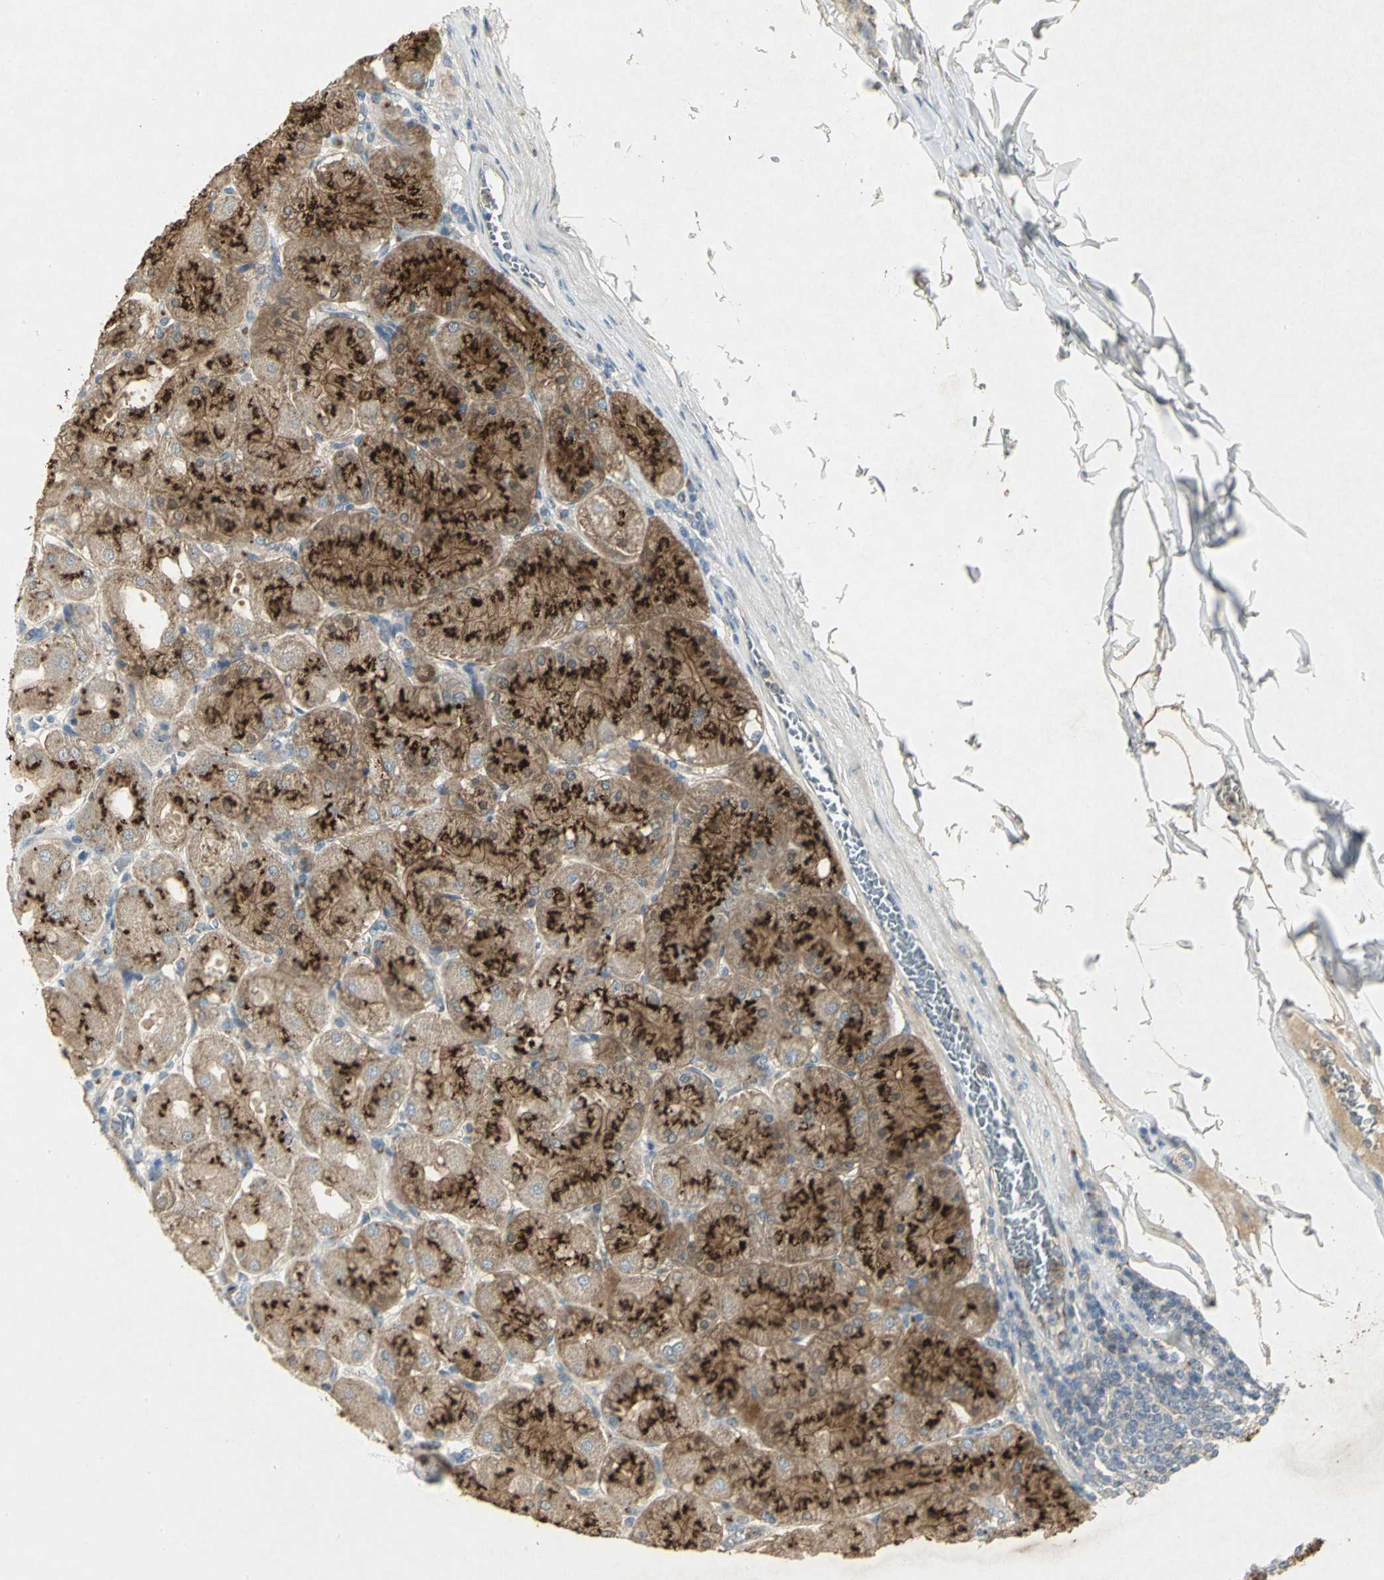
{"staining": {"intensity": "strong", "quantity": "25%-75%", "location": "cytoplasmic/membranous"}, "tissue": "stomach", "cell_type": "Glandular cells", "image_type": "normal", "snomed": [{"axis": "morphology", "description": "Normal tissue, NOS"}, {"axis": "topography", "description": "Stomach, upper"}], "caption": "About 25%-75% of glandular cells in benign human stomach show strong cytoplasmic/membranous protein staining as visualized by brown immunohistochemical staining.", "gene": "TM9SF2", "patient": {"sex": "female", "age": 56}}